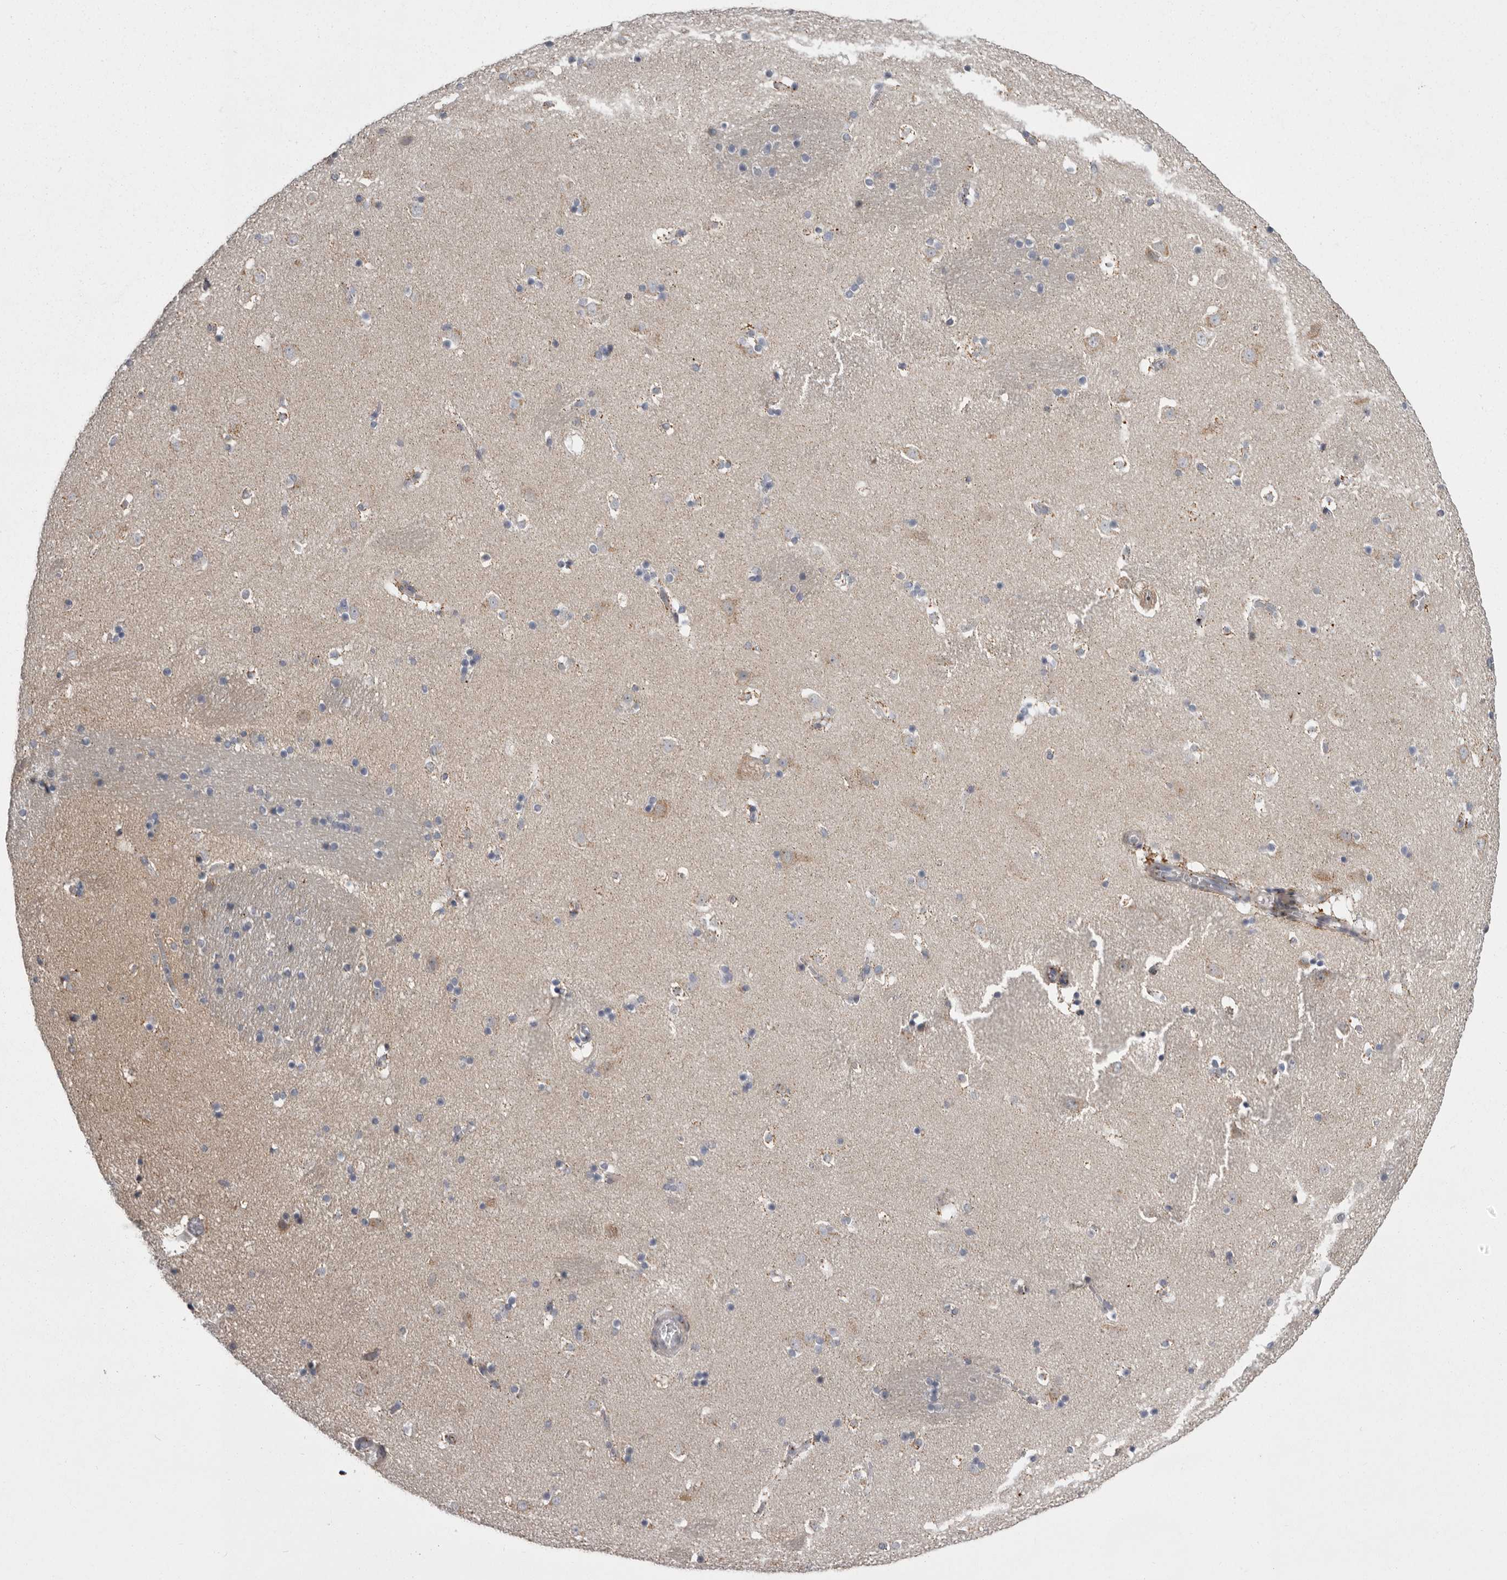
{"staining": {"intensity": "weak", "quantity": "<25%", "location": "cytoplasmic/membranous"}, "tissue": "caudate", "cell_type": "Glial cells", "image_type": "normal", "snomed": [{"axis": "morphology", "description": "Normal tissue, NOS"}, {"axis": "topography", "description": "Lateral ventricle wall"}], "caption": "Immunohistochemistry (IHC) photomicrograph of normal caudate stained for a protein (brown), which demonstrates no staining in glial cells.", "gene": "WDR47", "patient": {"sex": "male", "age": 45}}